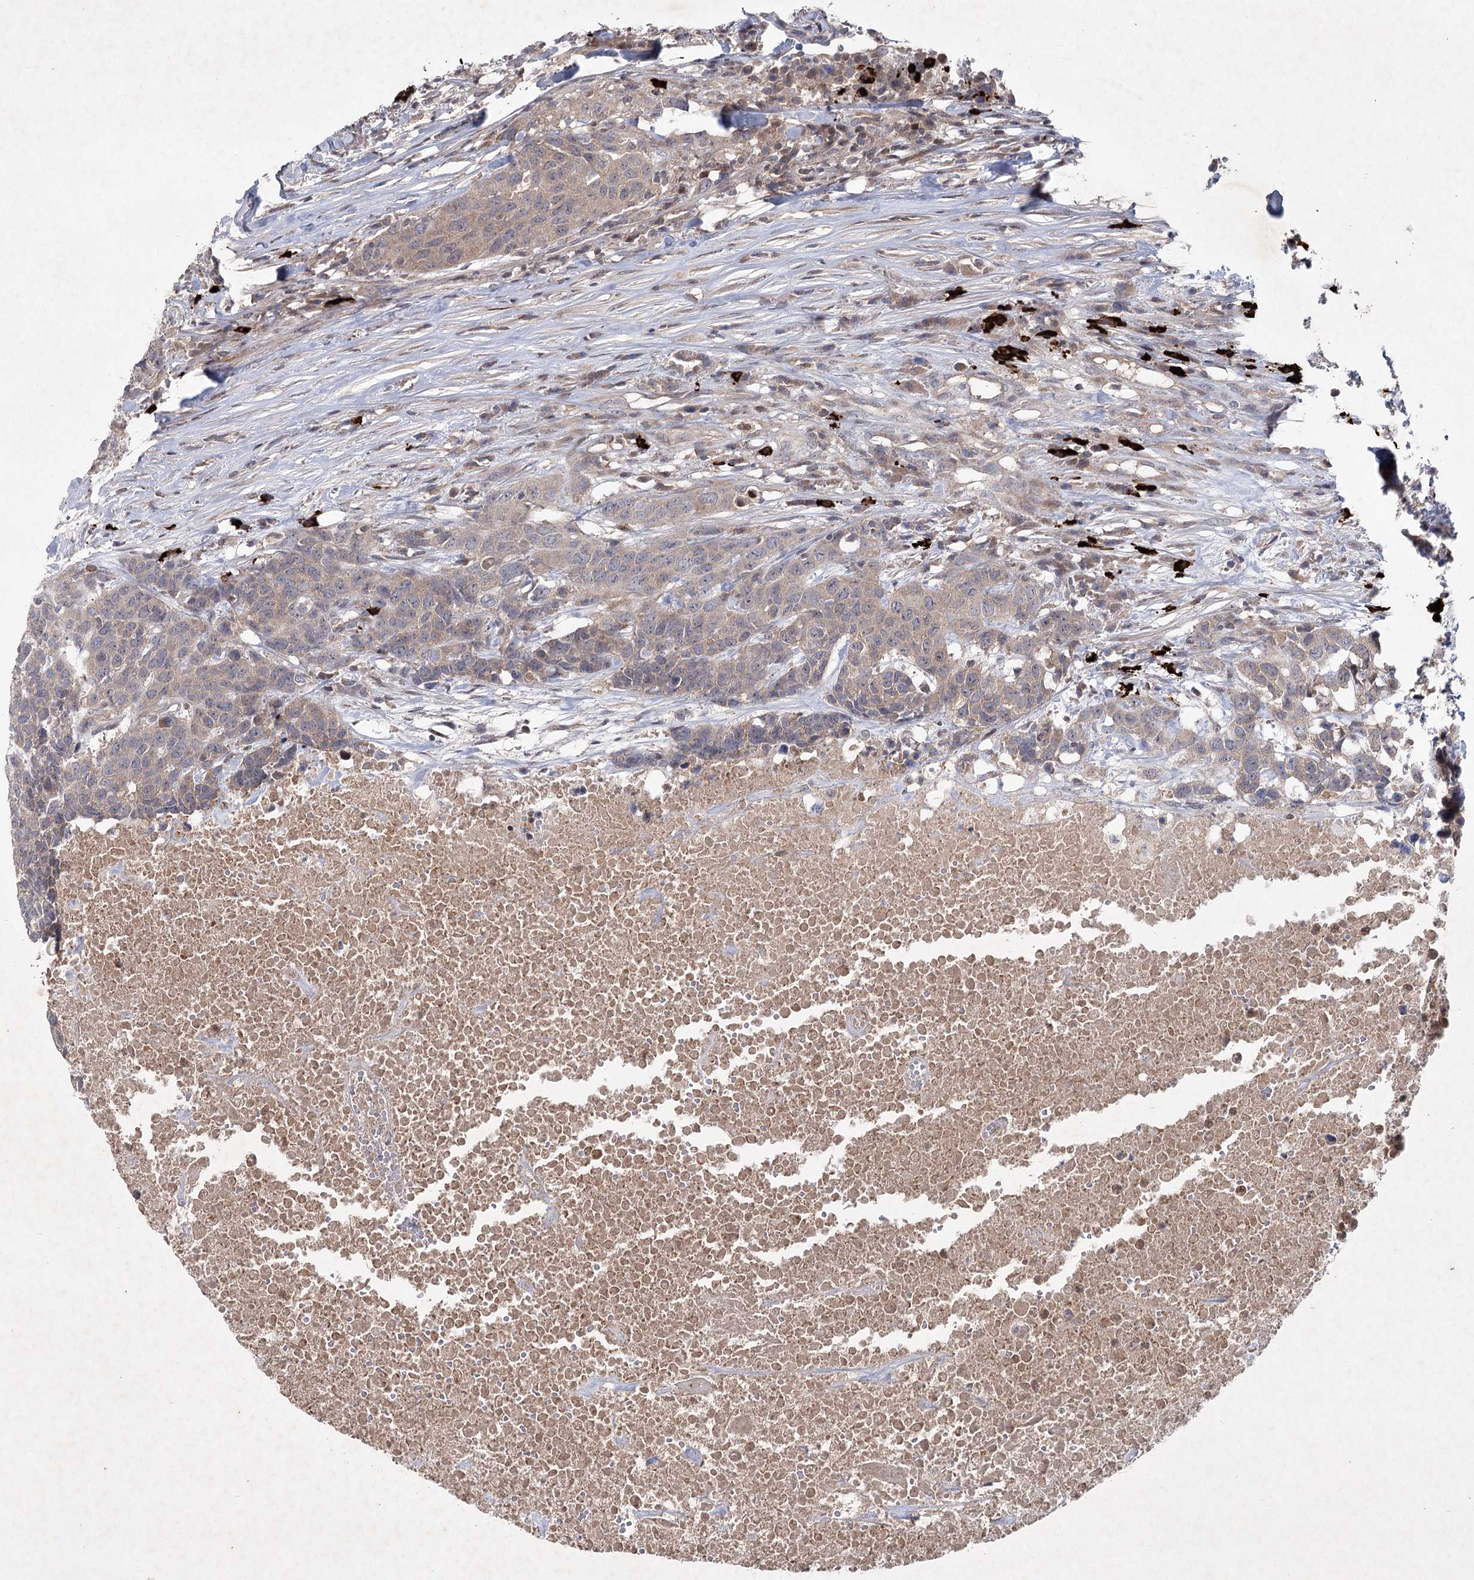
{"staining": {"intensity": "weak", "quantity": ">75%", "location": "cytoplasmic/membranous"}, "tissue": "head and neck cancer", "cell_type": "Tumor cells", "image_type": "cancer", "snomed": [{"axis": "morphology", "description": "Squamous cell carcinoma, NOS"}, {"axis": "topography", "description": "Head-Neck"}], "caption": "Immunohistochemistry (DAB (3,3'-diaminobenzidine)) staining of head and neck cancer (squamous cell carcinoma) reveals weak cytoplasmic/membranous protein expression in approximately >75% of tumor cells.", "gene": "MAP3K13", "patient": {"sex": "male", "age": 66}}